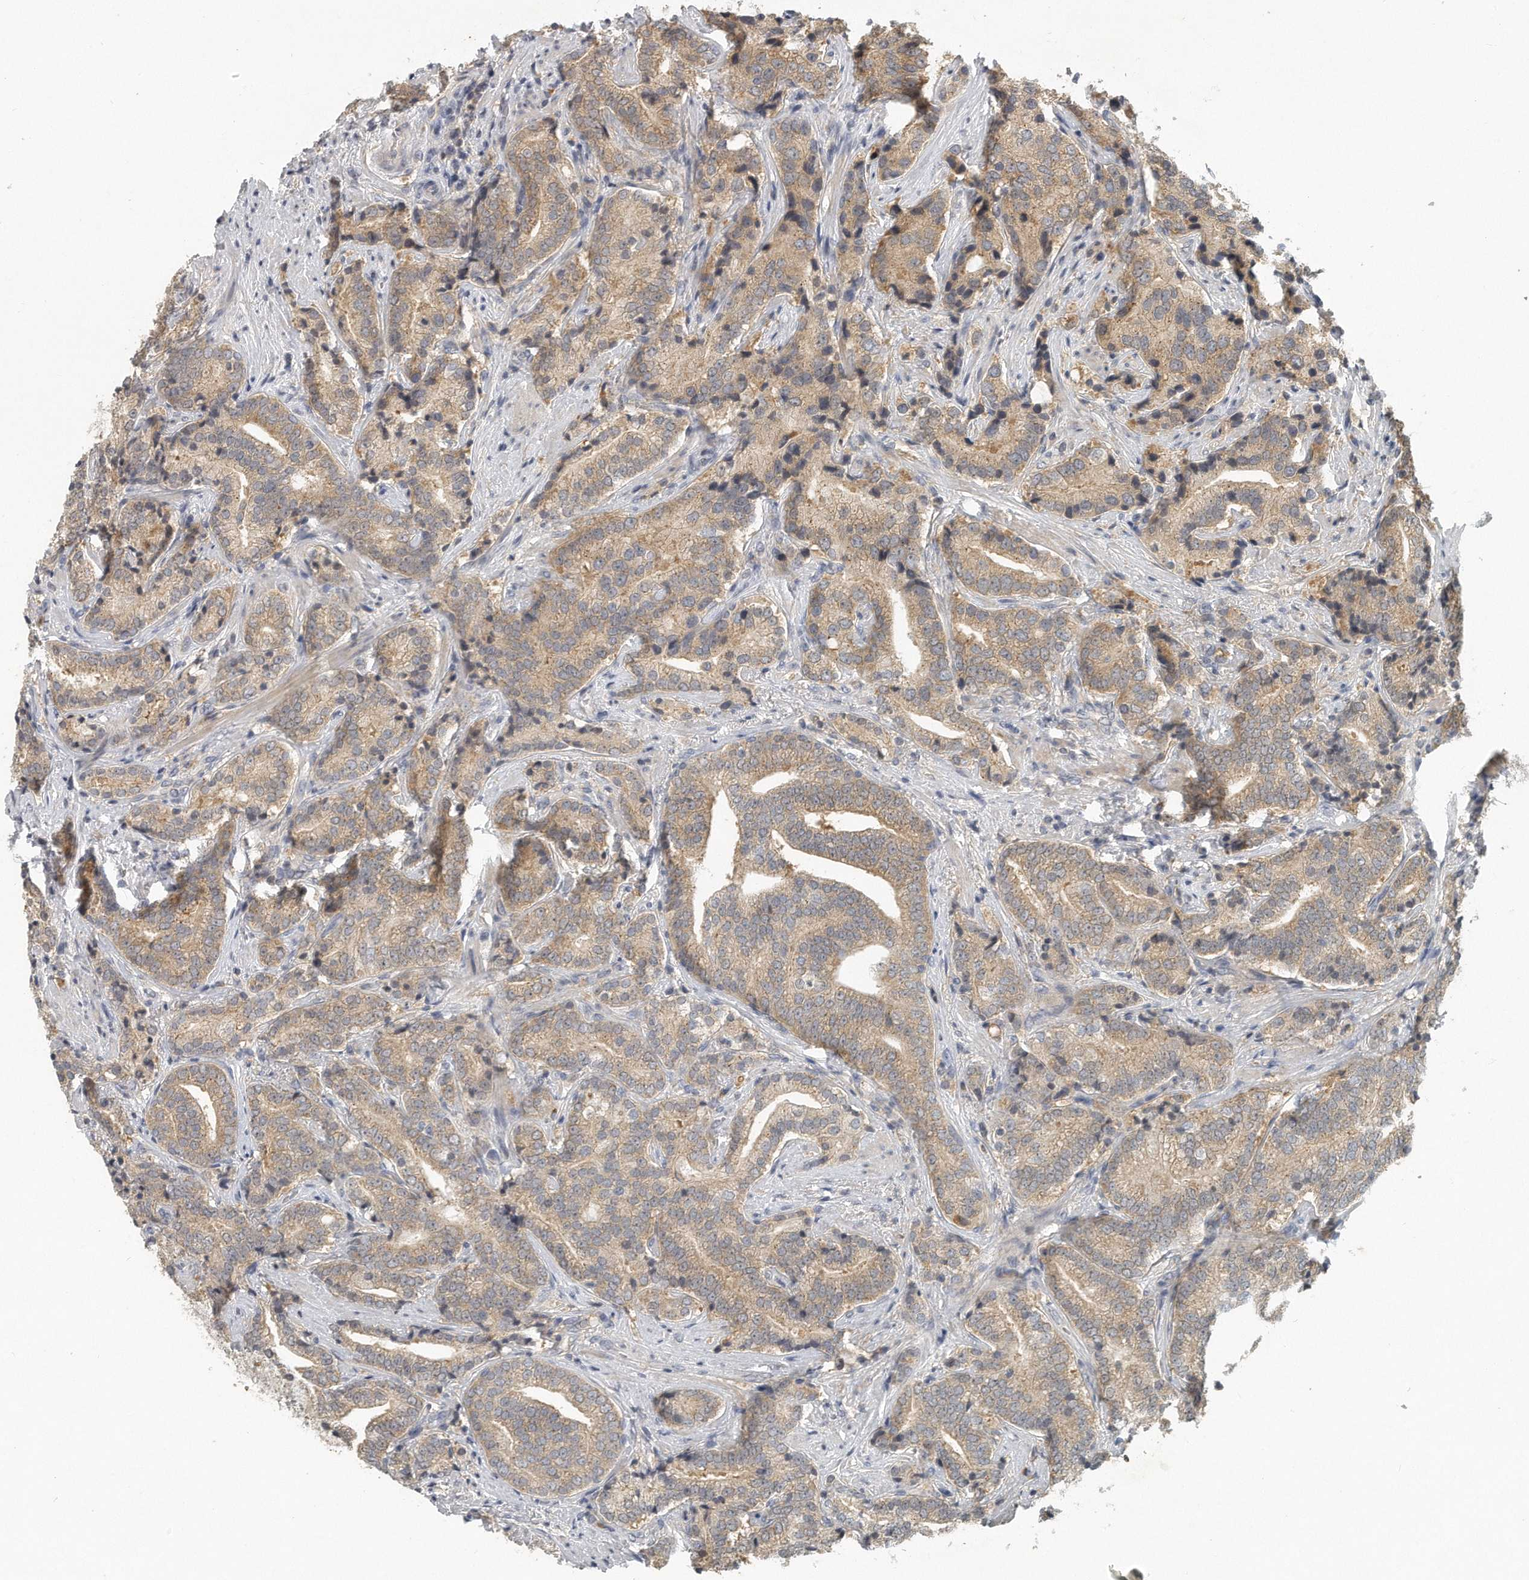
{"staining": {"intensity": "weak", "quantity": ">75%", "location": "cytoplasmic/membranous"}, "tissue": "prostate cancer", "cell_type": "Tumor cells", "image_type": "cancer", "snomed": [{"axis": "morphology", "description": "Adenocarcinoma, High grade"}, {"axis": "topography", "description": "Prostate"}], "caption": "Protein expression analysis of prostate cancer (high-grade adenocarcinoma) shows weak cytoplasmic/membranous staining in about >75% of tumor cells.", "gene": "TRAPPC14", "patient": {"sex": "male", "age": 57}}